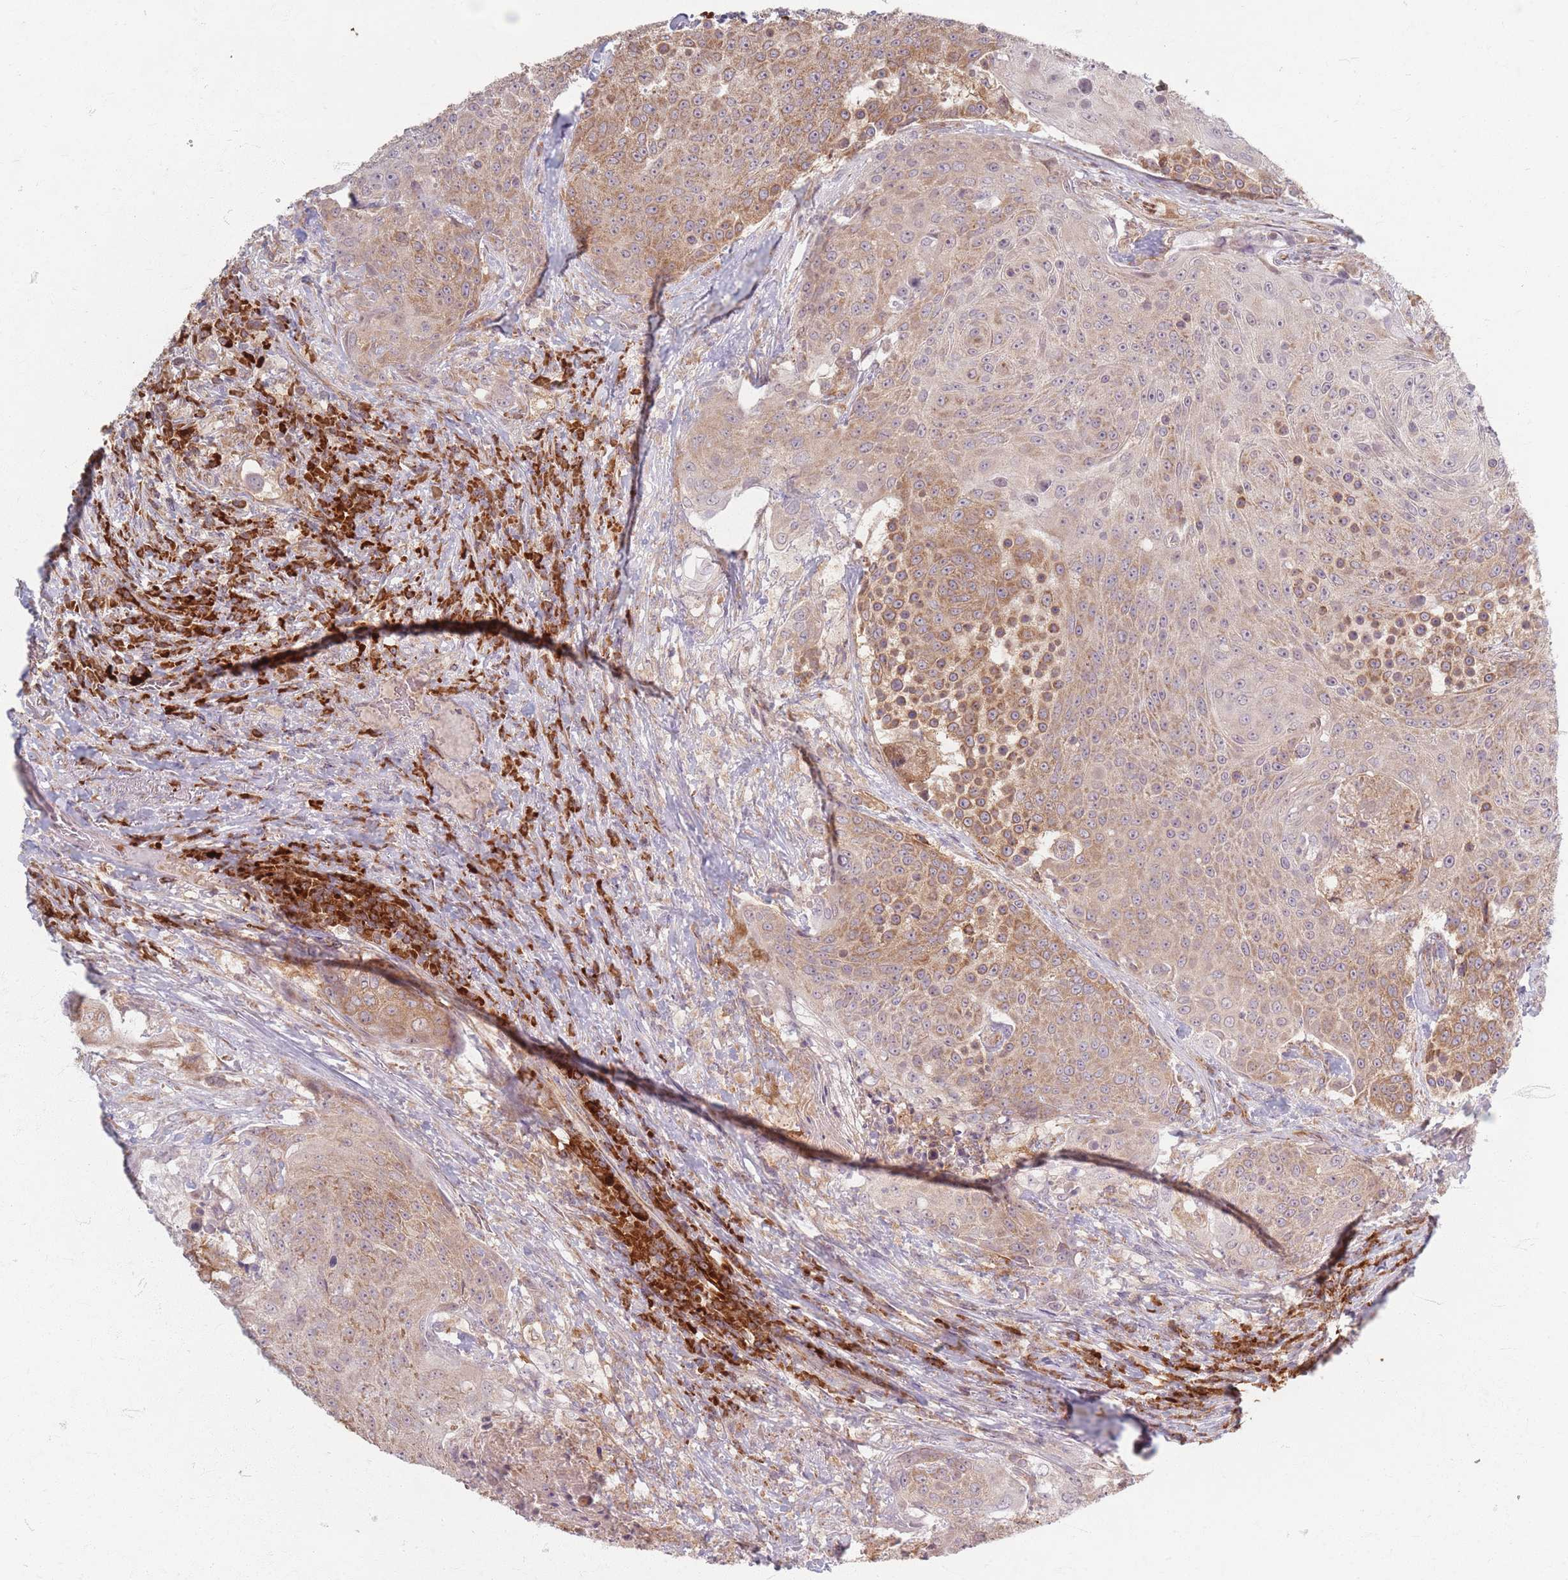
{"staining": {"intensity": "moderate", "quantity": "25%-75%", "location": "cytoplasmic/membranous"}, "tissue": "urothelial cancer", "cell_type": "Tumor cells", "image_type": "cancer", "snomed": [{"axis": "morphology", "description": "Urothelial carcinoma, High grade"}, {"axis": "topography", "description": "Urinary bladder"}], "caption": "This is an image of IHC staining of urothelial carcinoma (high-grade), which shows moderate staining in the cytoplasmic/membranous of tumor cells.", "gene": "SMIM14", "patient": {"sex": "female", "age": 63}}